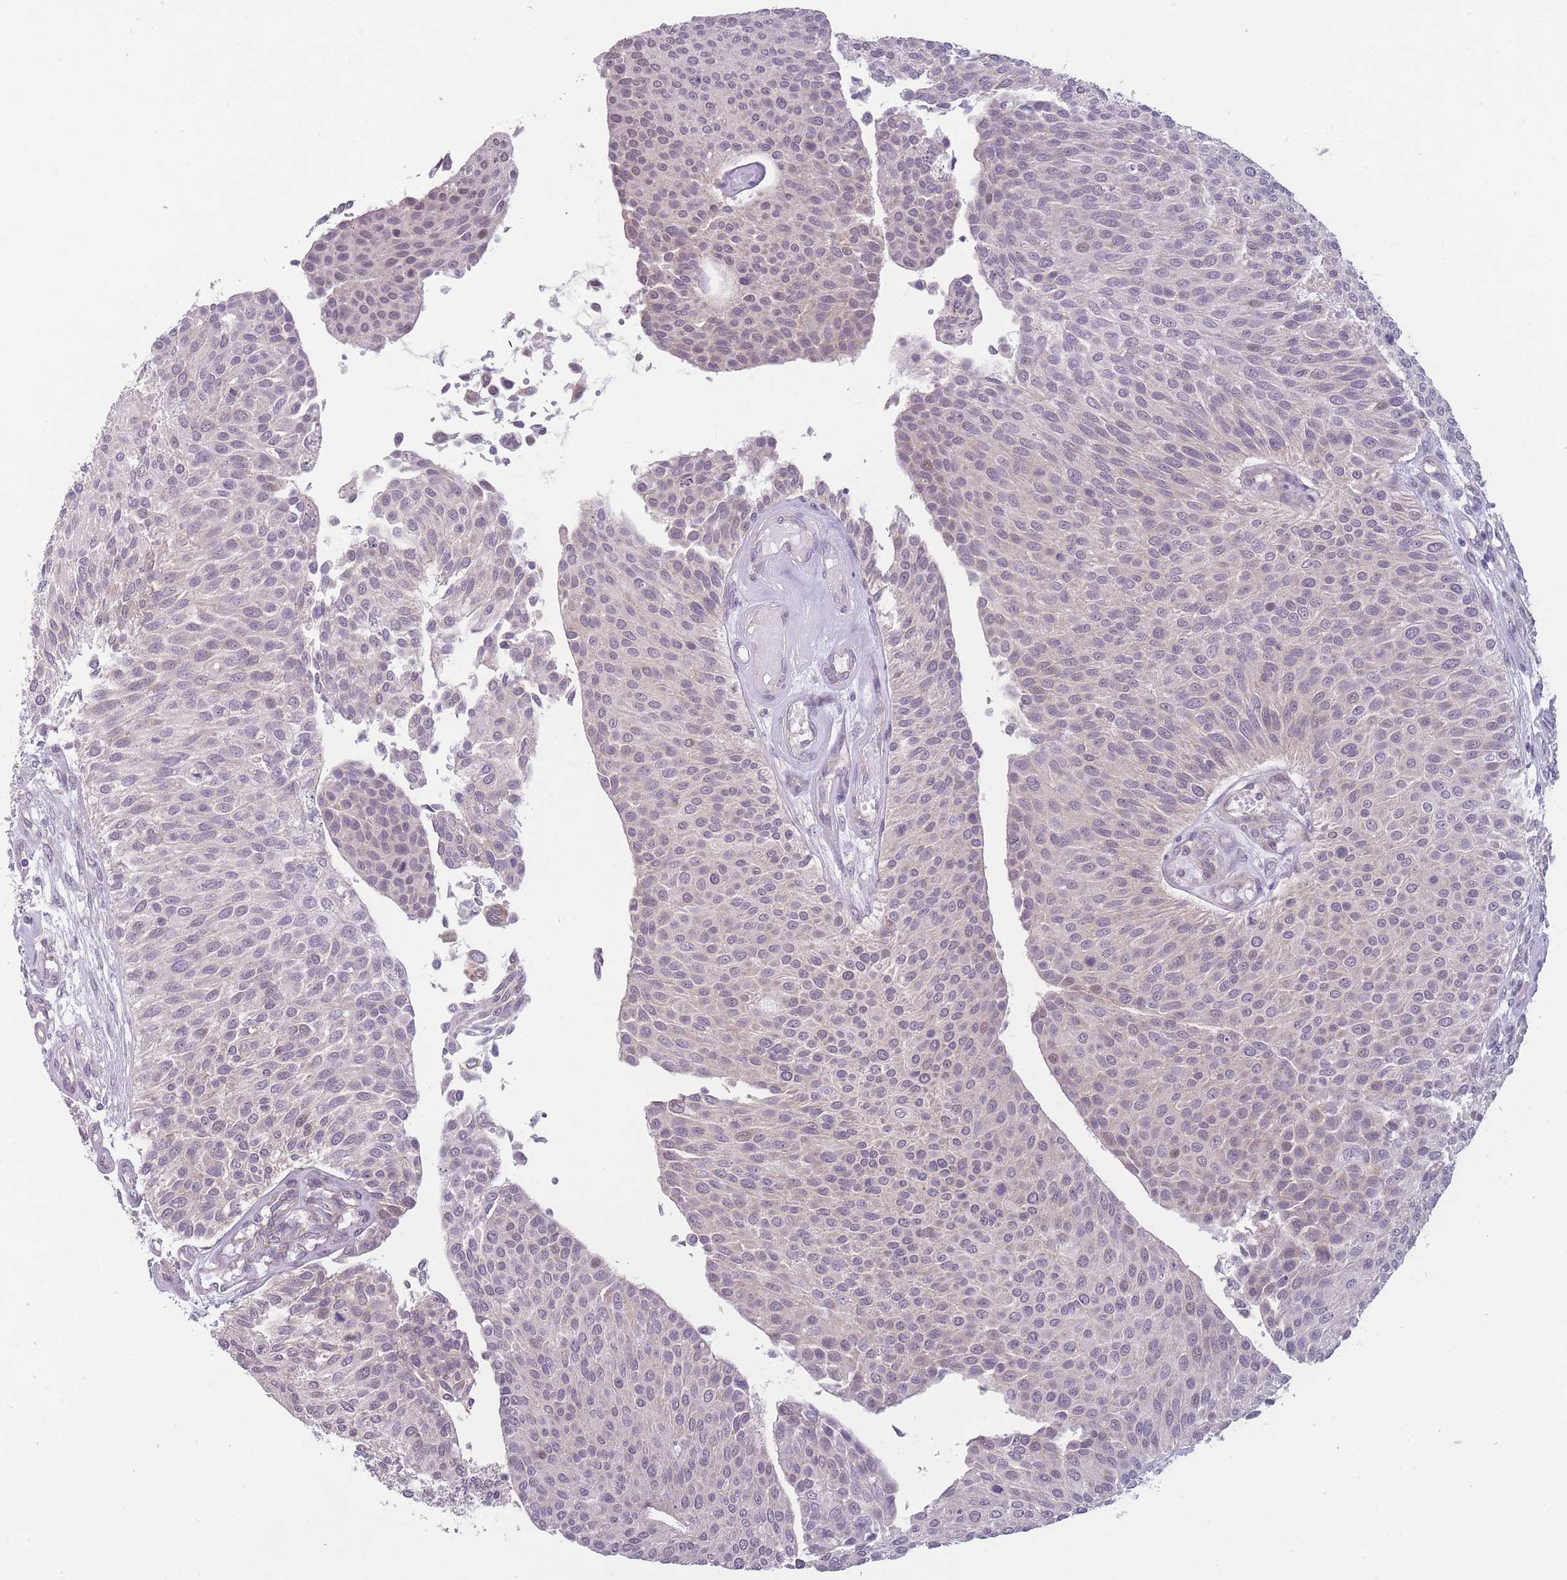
{"staining": {"intensity": "weak", "quantity": "<25%", "location": "cytoplasmic/membranous"}, "tissue": "urothelial cancer", "cell_type": "Tumor cells", "image_type": "cancer", "snomed": [{"axis": "morphology", "description": "Urothelial carcinoma, NOS"}, {"axis": "topography", "description": "Urinary bladder"}], "caption": "IHC of transitional cell carcinoma displays no expression in tumor cells.", "gene": "MRPS18C", "patient": {"sex": "male", "age": 55}}